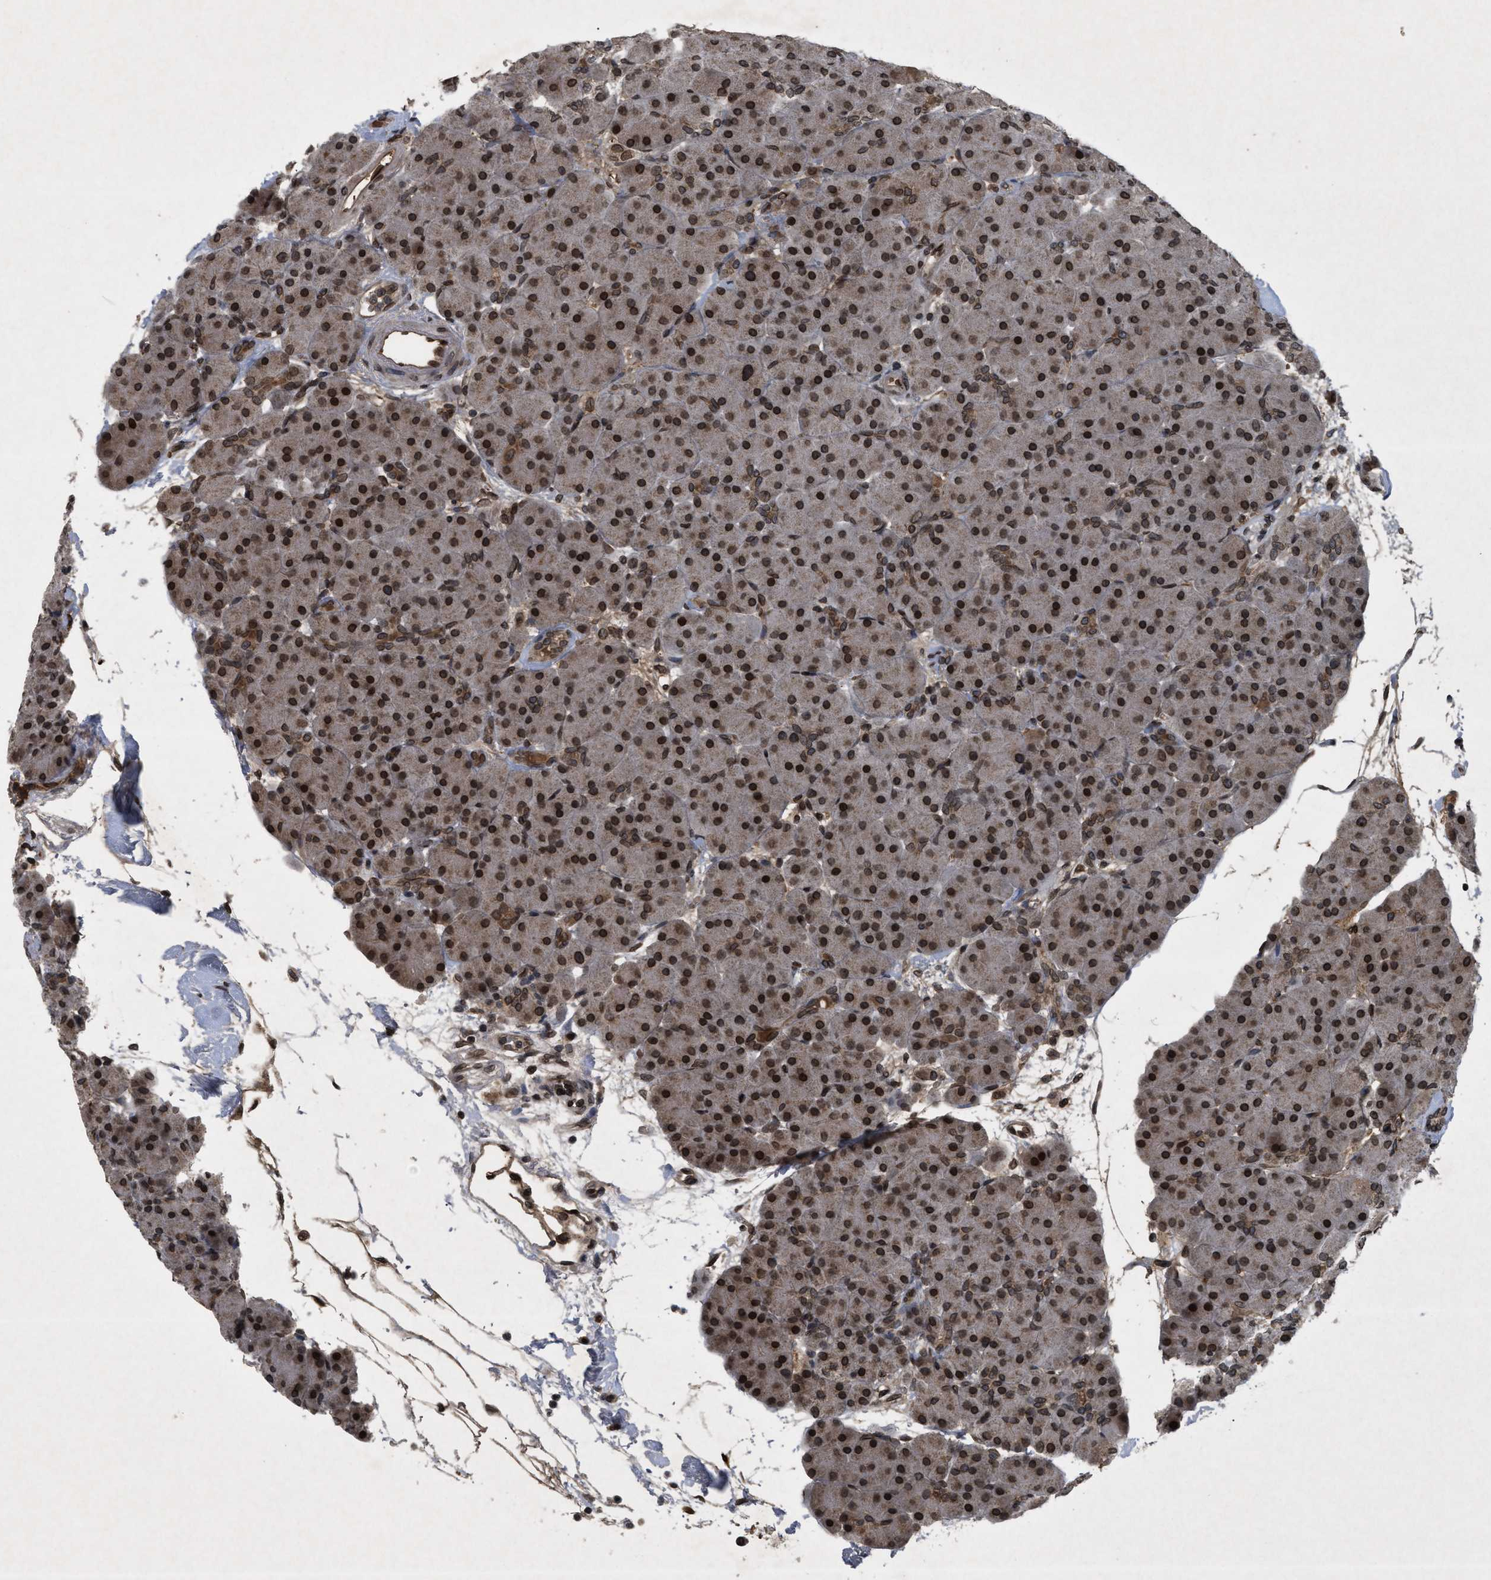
{"staining": {"intensity": "strong", "quantity": ">75%", "location": "nuclear"}, "tissue": "pancreas", "cell_type": "Exocrine glandular cells", "image_type": "normal", "snomed": [{"axis": "morphology", "description": "Normal tissue, NOS"}, {"axis": "topography", "description": "Pancreas"}], "caption": "IHC micrograph of unremarkable pancreas stained for a protein (brown), which displays high levels of strong nuclear staining in about >75% of exocrine glandular cells.", "gene": "CRY1", "patient": {"sex": "male", "age": 66}}